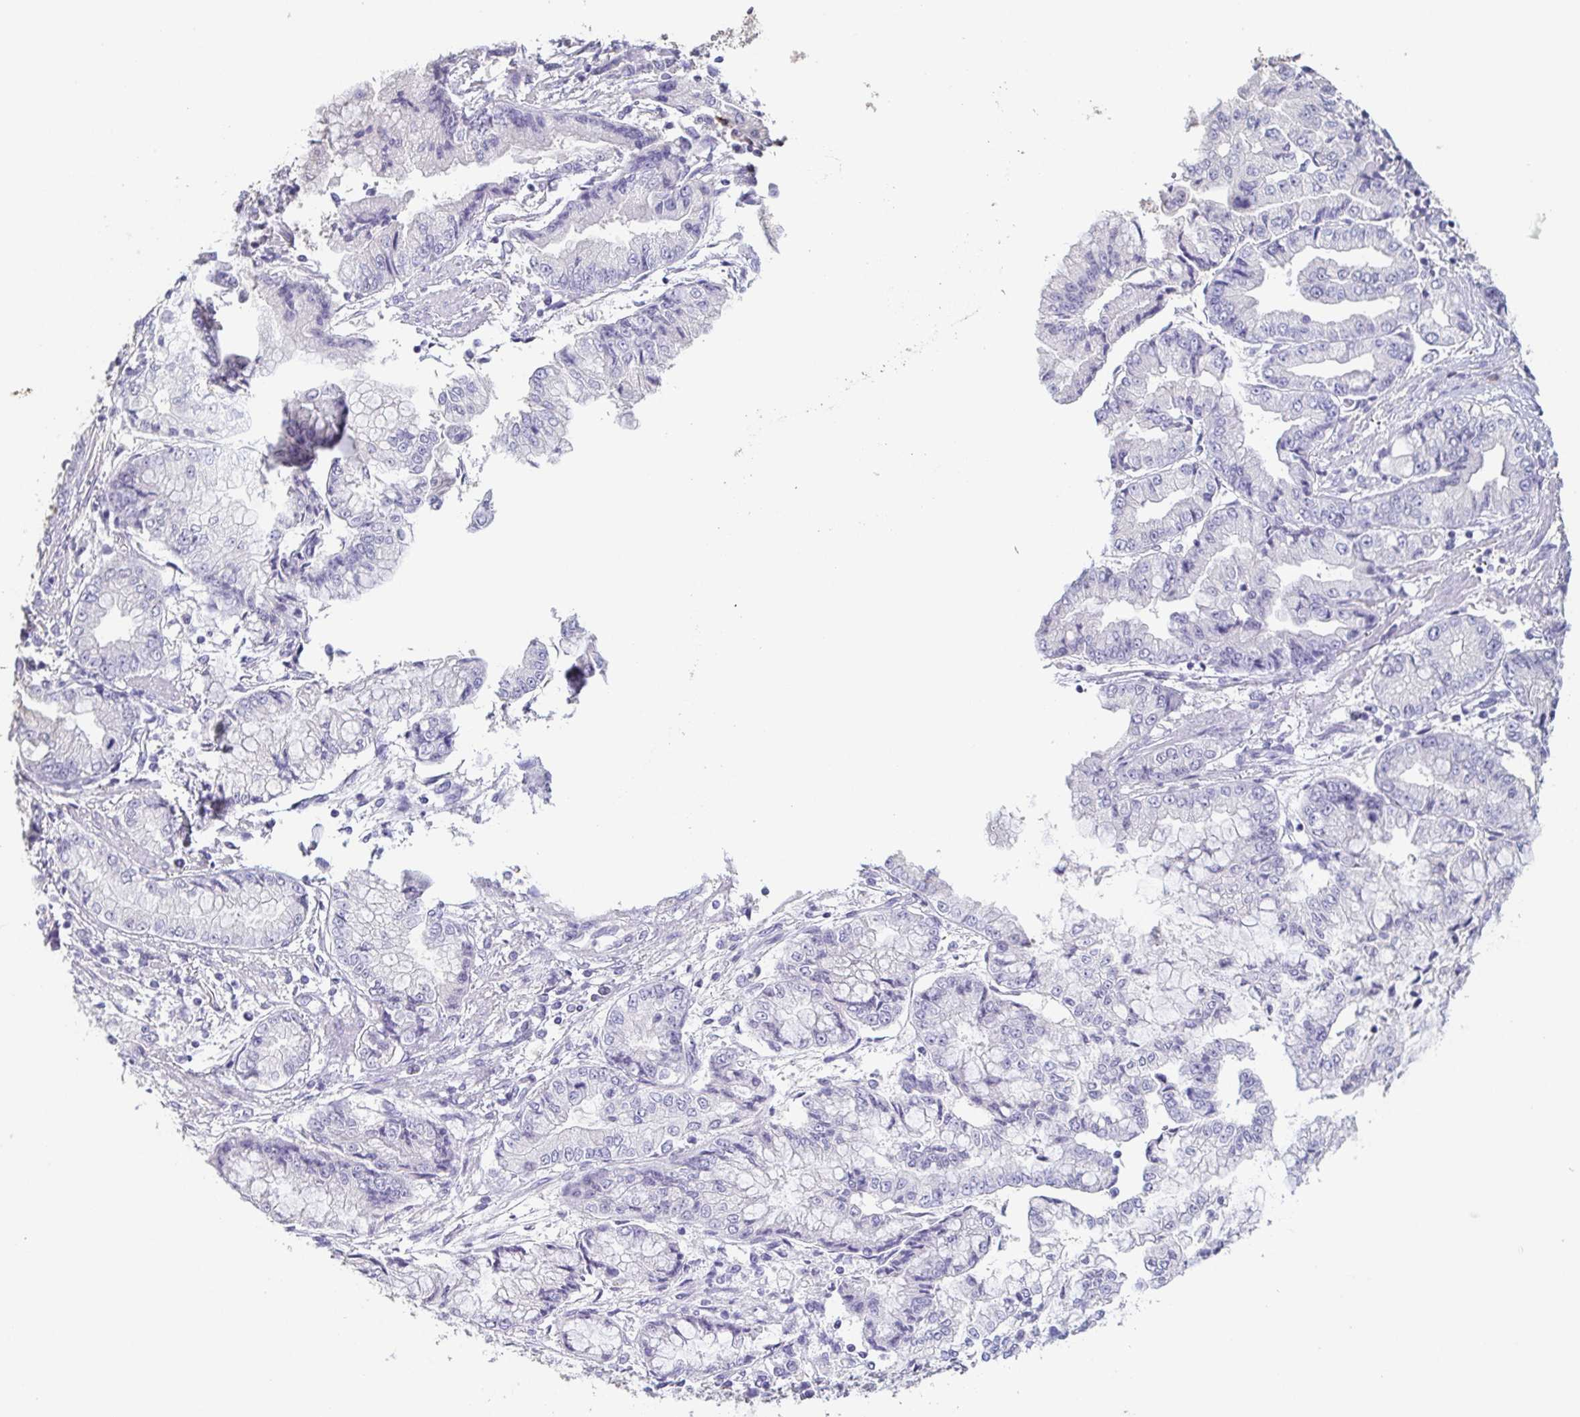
{"staining": {"intensity": "negative", "quantity": "none", "location": "none"}, "tissue": "stomach cancer", "cell_type": "Tumor cells", "image_type": "cancer", "snomed": [{"axis": "morphology", "description": "Adenocarcinoma, NOS"}, {"axis": "topography", "description": "Stomach, upper"}], "caption": "This histopathology image is of stomach cancer (adenocarcinoma) stained with IHC to label a protein in brown with the nuclei are counter-stained blue. There is no staining in tumor cells.", "gene": "BPIFA2", "patient": {"sex": "female", "age": 74}}